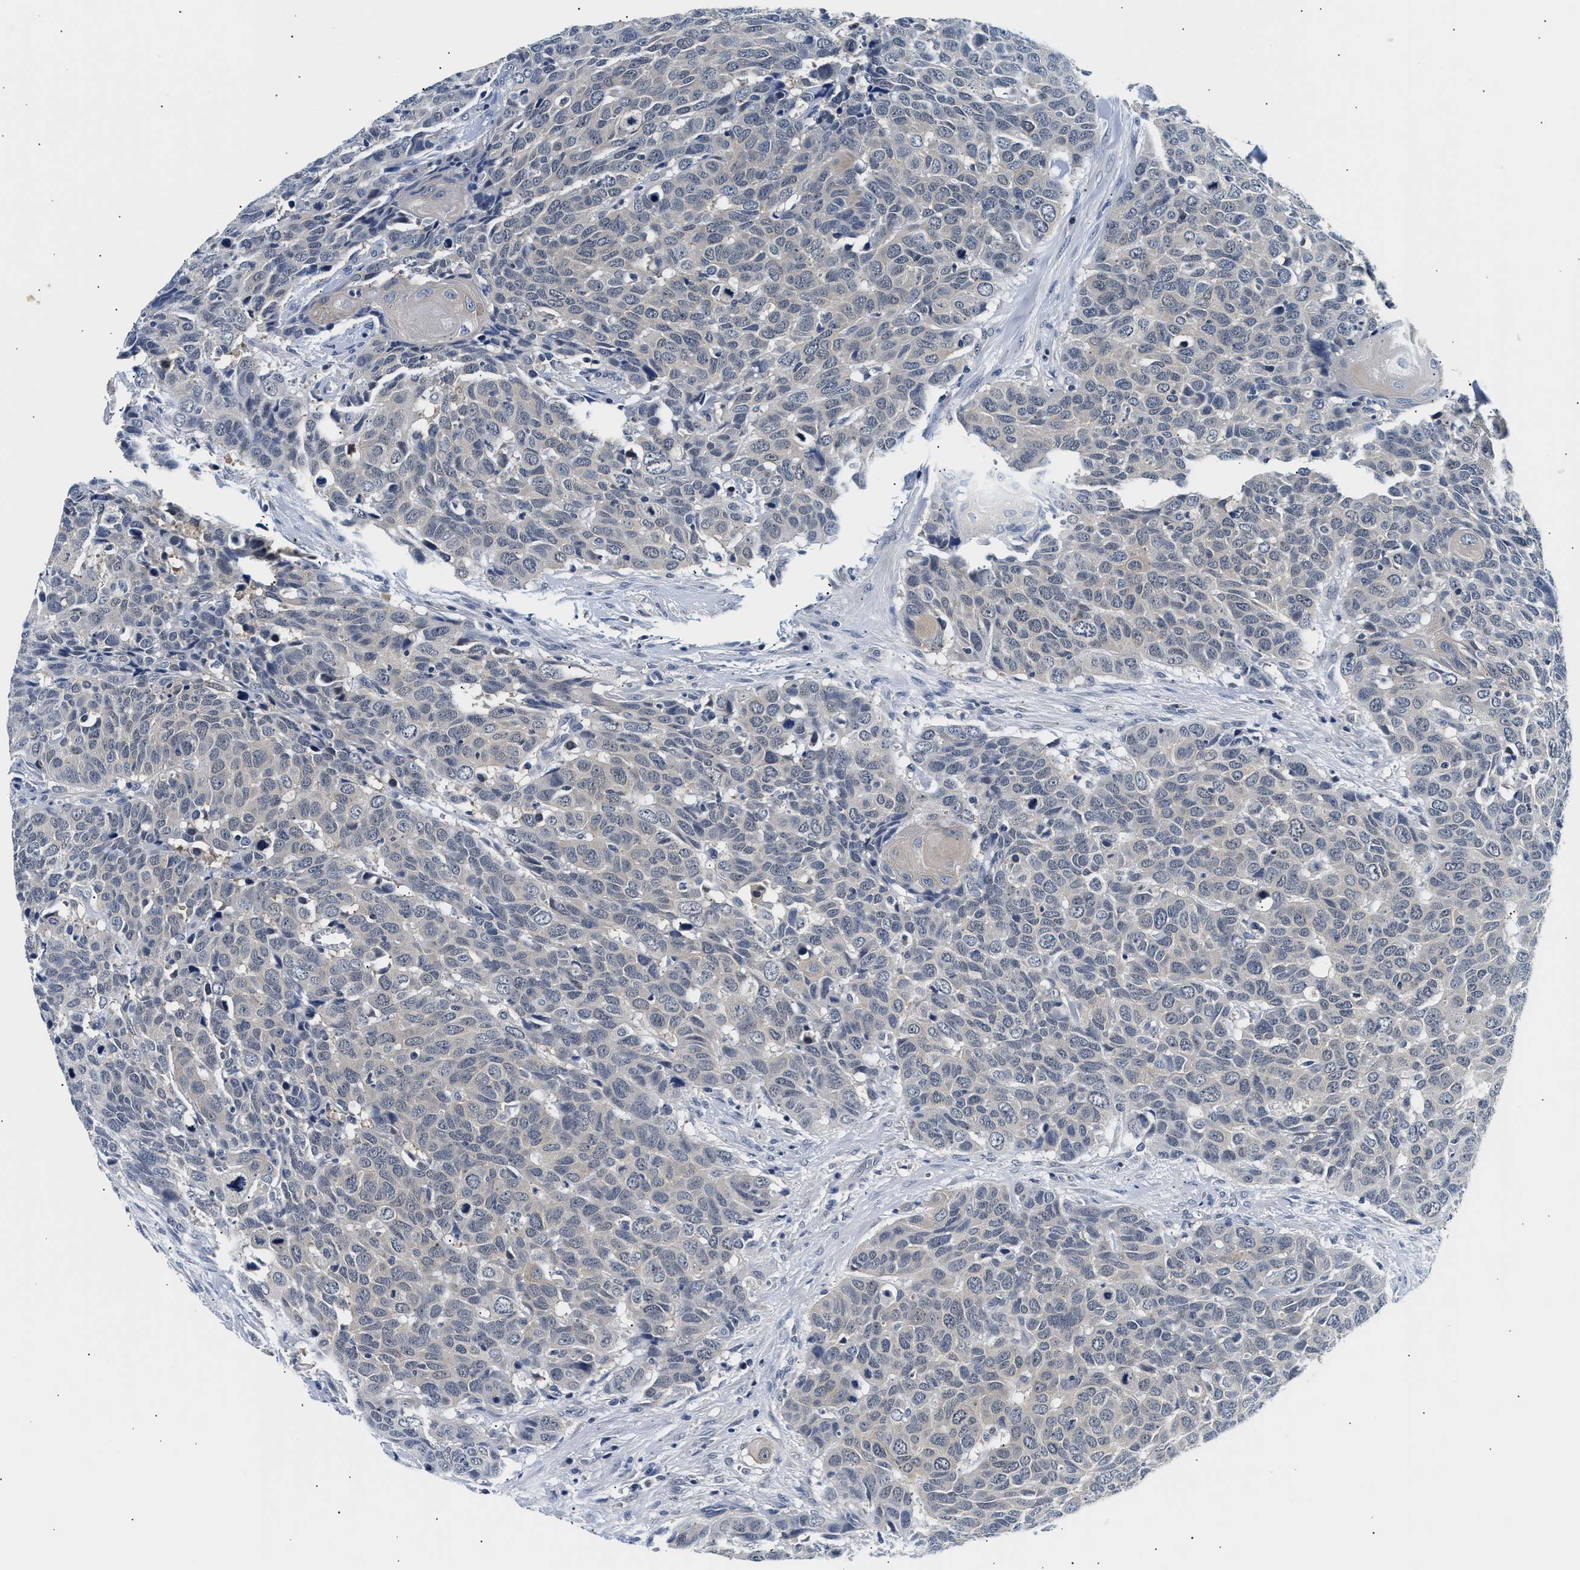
{"staining": {"intensity": "negative", "quantity": "none", "location": "none"}, "tissue": "head and neck cancer", "cell_type": "Tumor cells", "image_type": "cancer", "snomed": [{"axis": "morphology", "description": "Squamous cell carcinoma, NOS"}, {"axis": "topography", "description": "Head-Neck"}], "caption": "Immunohistochemistry of head and neck squamous cell carcinoma exhibits no staining in tumor cells.", "gene": "UCHL3", "patient": {"sex": "male", "age": 66}}